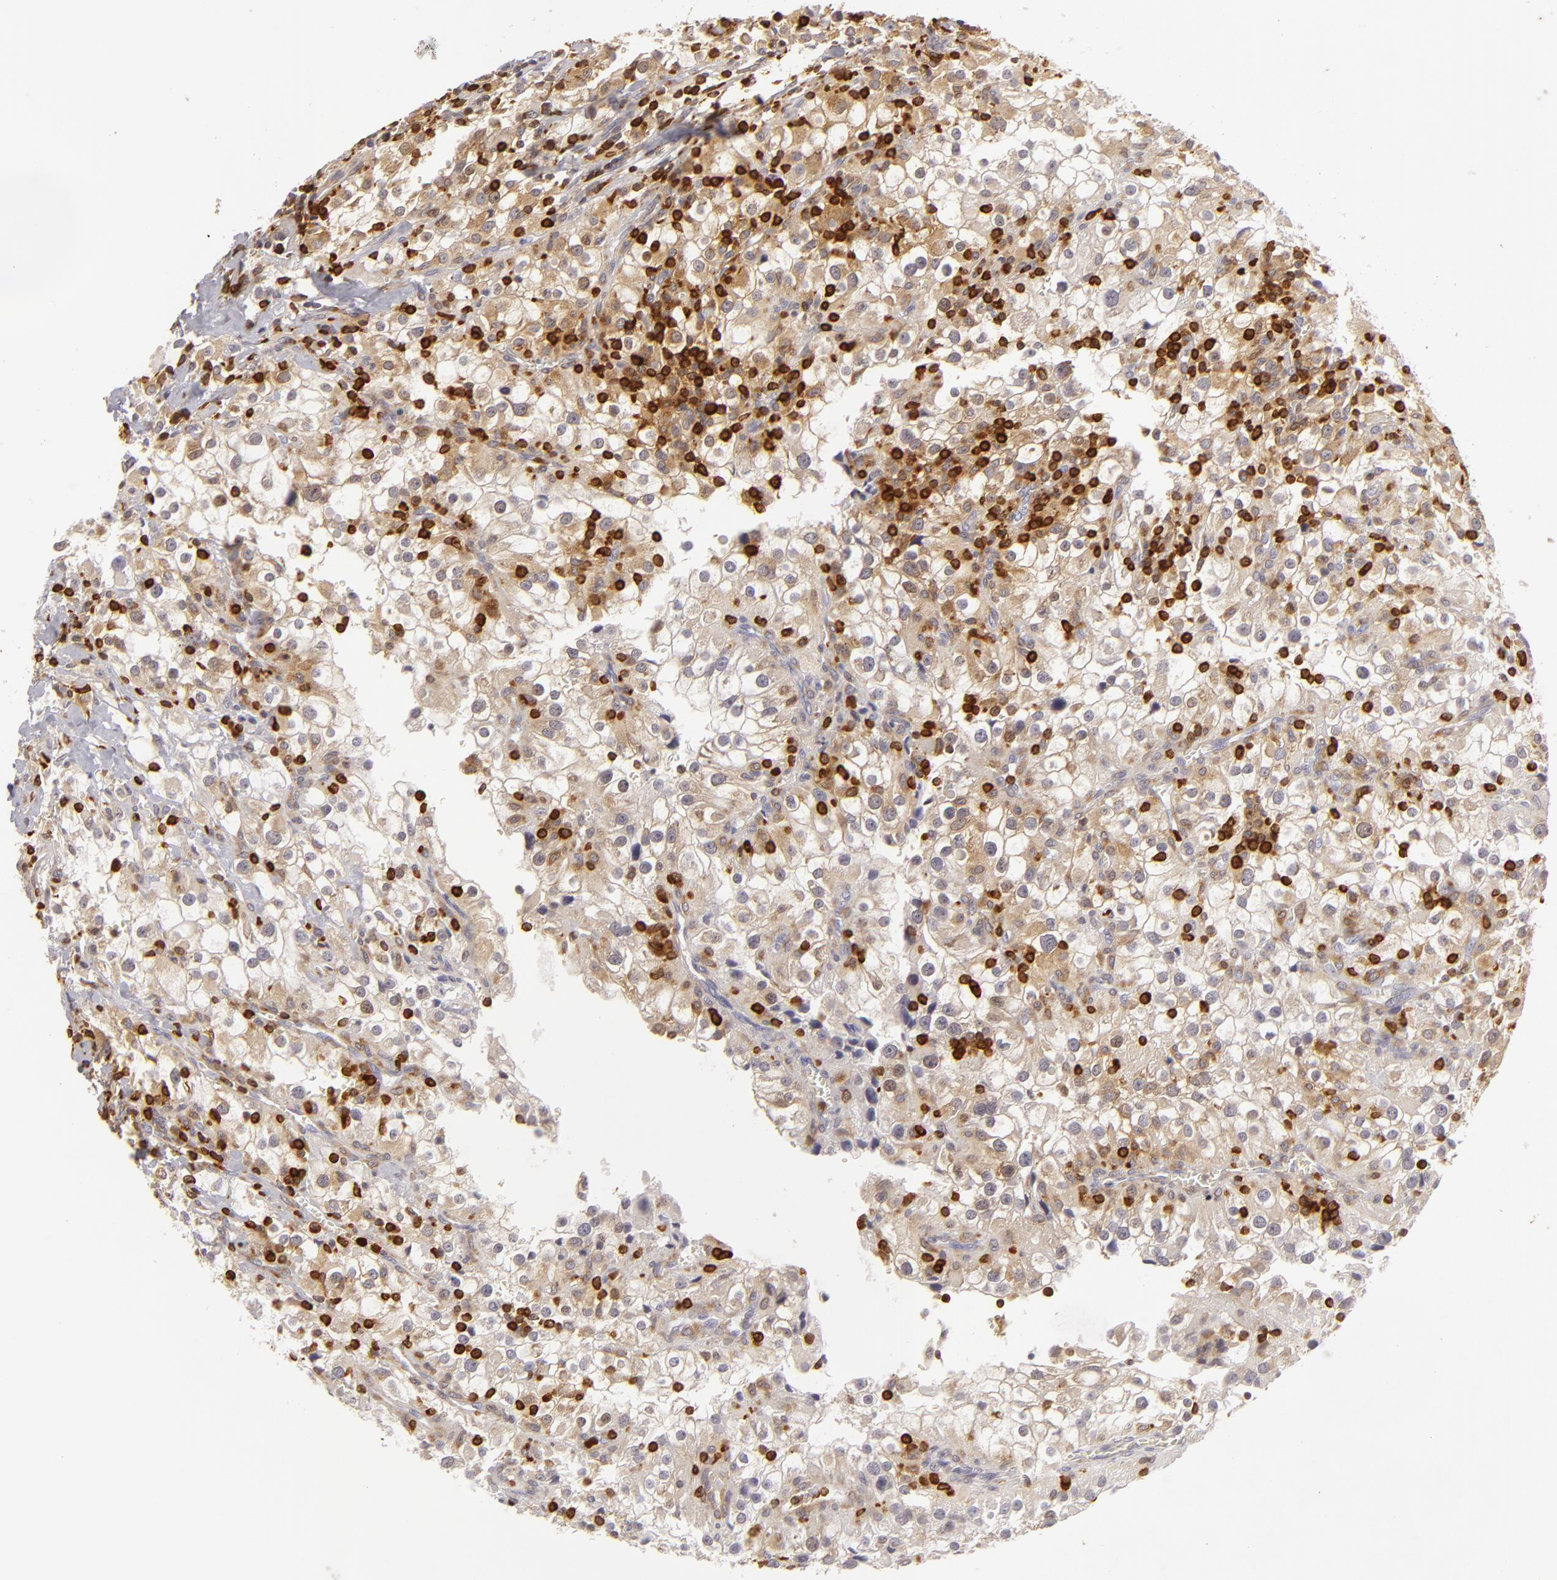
{"staining": {"intensity": "weak", "quantity": ">75%", "location": "cytoplasmic/membranous"}, "tissue": "renal cancer", "cell_type": "Tumor cells", "image_type": "cancer", "snomed": [{"axis": "morphology", "description": "Adenocarcinoma, NOS"}, {"axis": "topography", "description": "Kidney"}], "caption": "Brown immunohistochemical staining in renal adenocarcinoma reveals weak cytoplasmic/membranous positivity in about >75% of tumor cells. (DAB (3,3'-diaminobenzidine) IHC, brown staining for protein, blue staining for nuclei).", "gene": "APOBEC3G", "patient": {"sex": "female", "age": 52}}